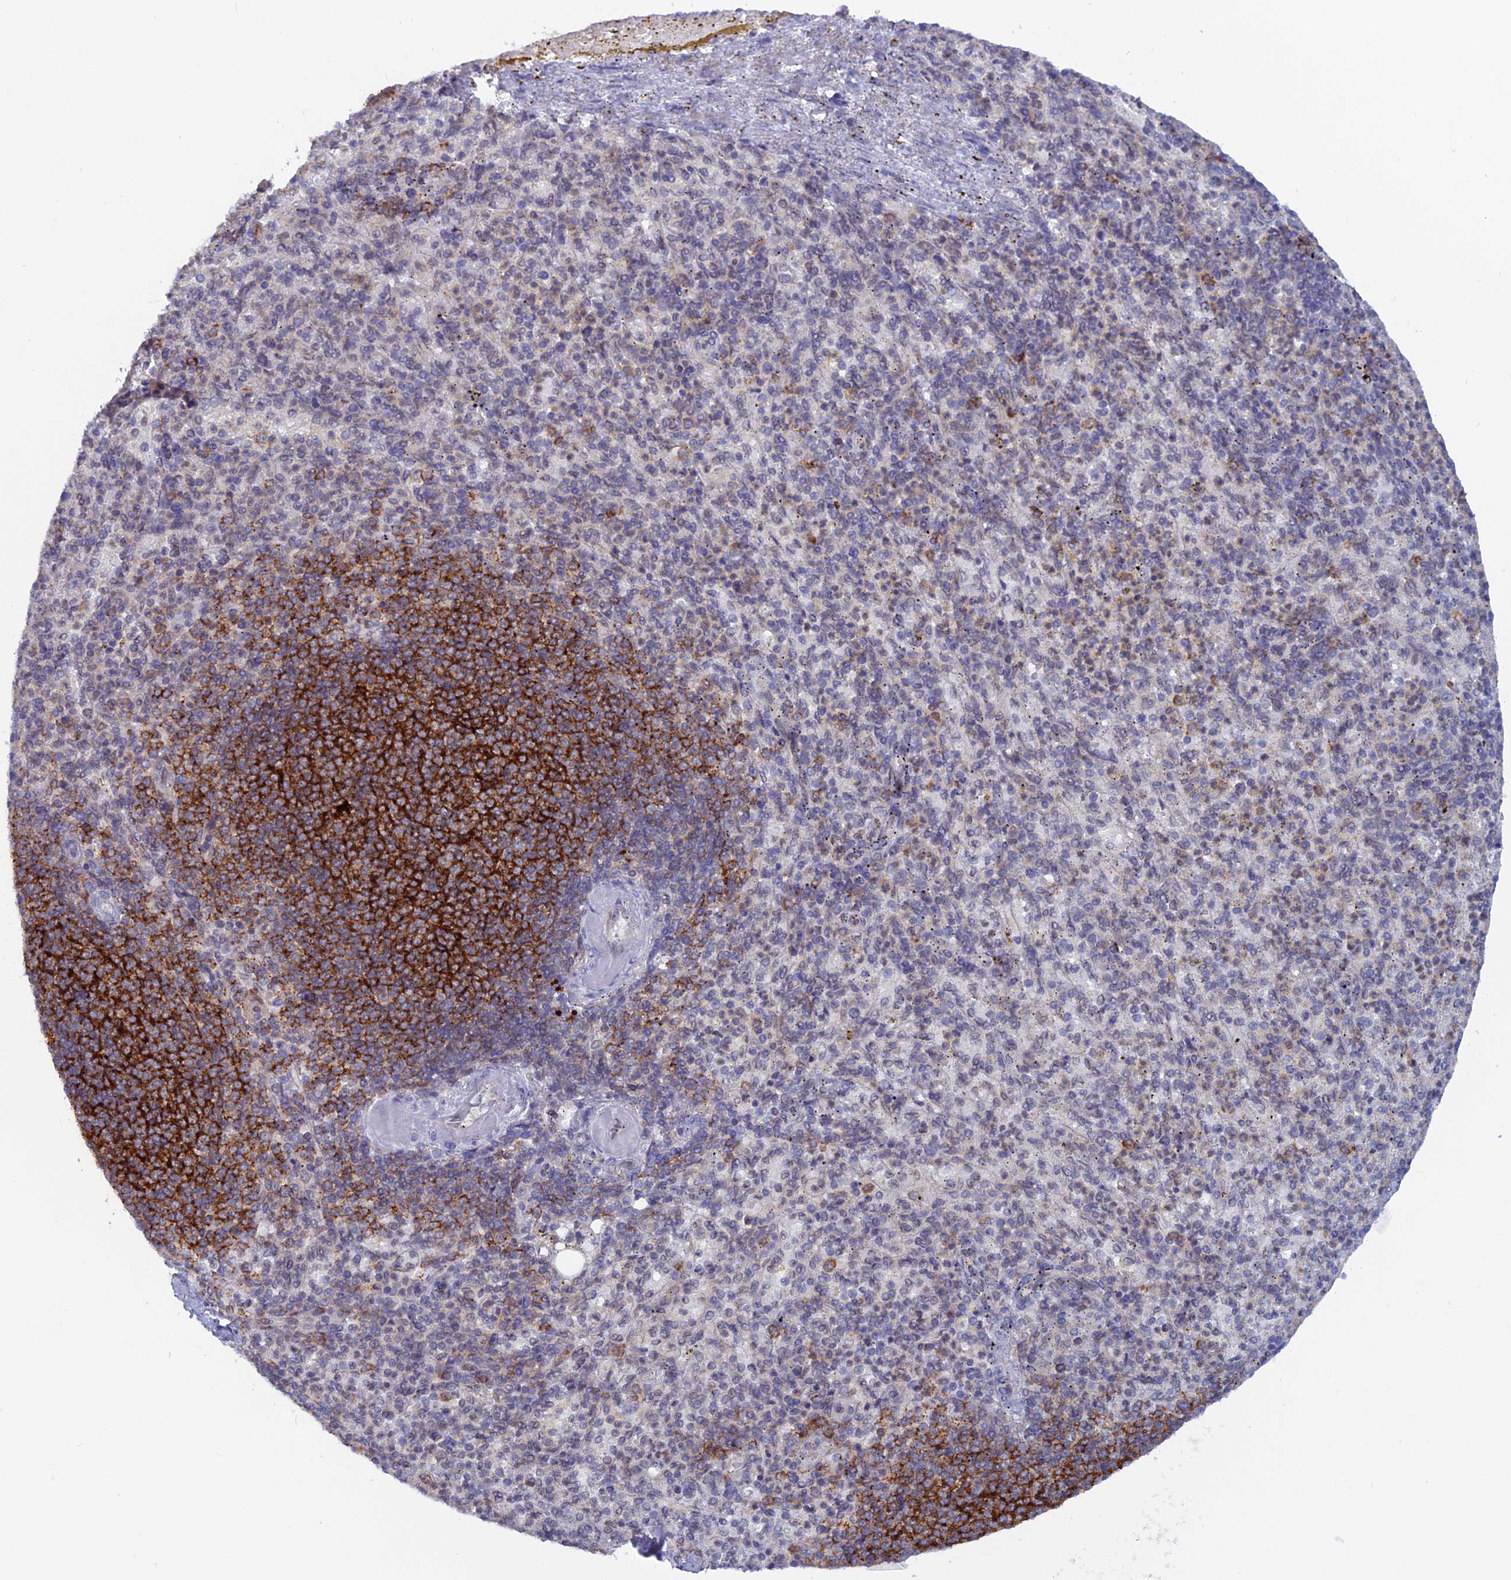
{"staining": {"intensity": "moderate", "quantity": "<25%", "location": "cytoplasmic/membranous"}, "tissue": "spleen", "cell_type": "Cells in red pulp", "image_type": "normal", "snomed": [{"axis": "morphology", "description": "Normal tissue, NOS"}, {"axis": "topography", "description": "Spleen"}], "caption": "The image exhibits staining of unremarkable spleen, revealing moderate cytoplasmic/membranous protein staining (brown color) within cells in red pulp.", "gene": "WDR46", "patient": {"sex": "female", "age": 74}}